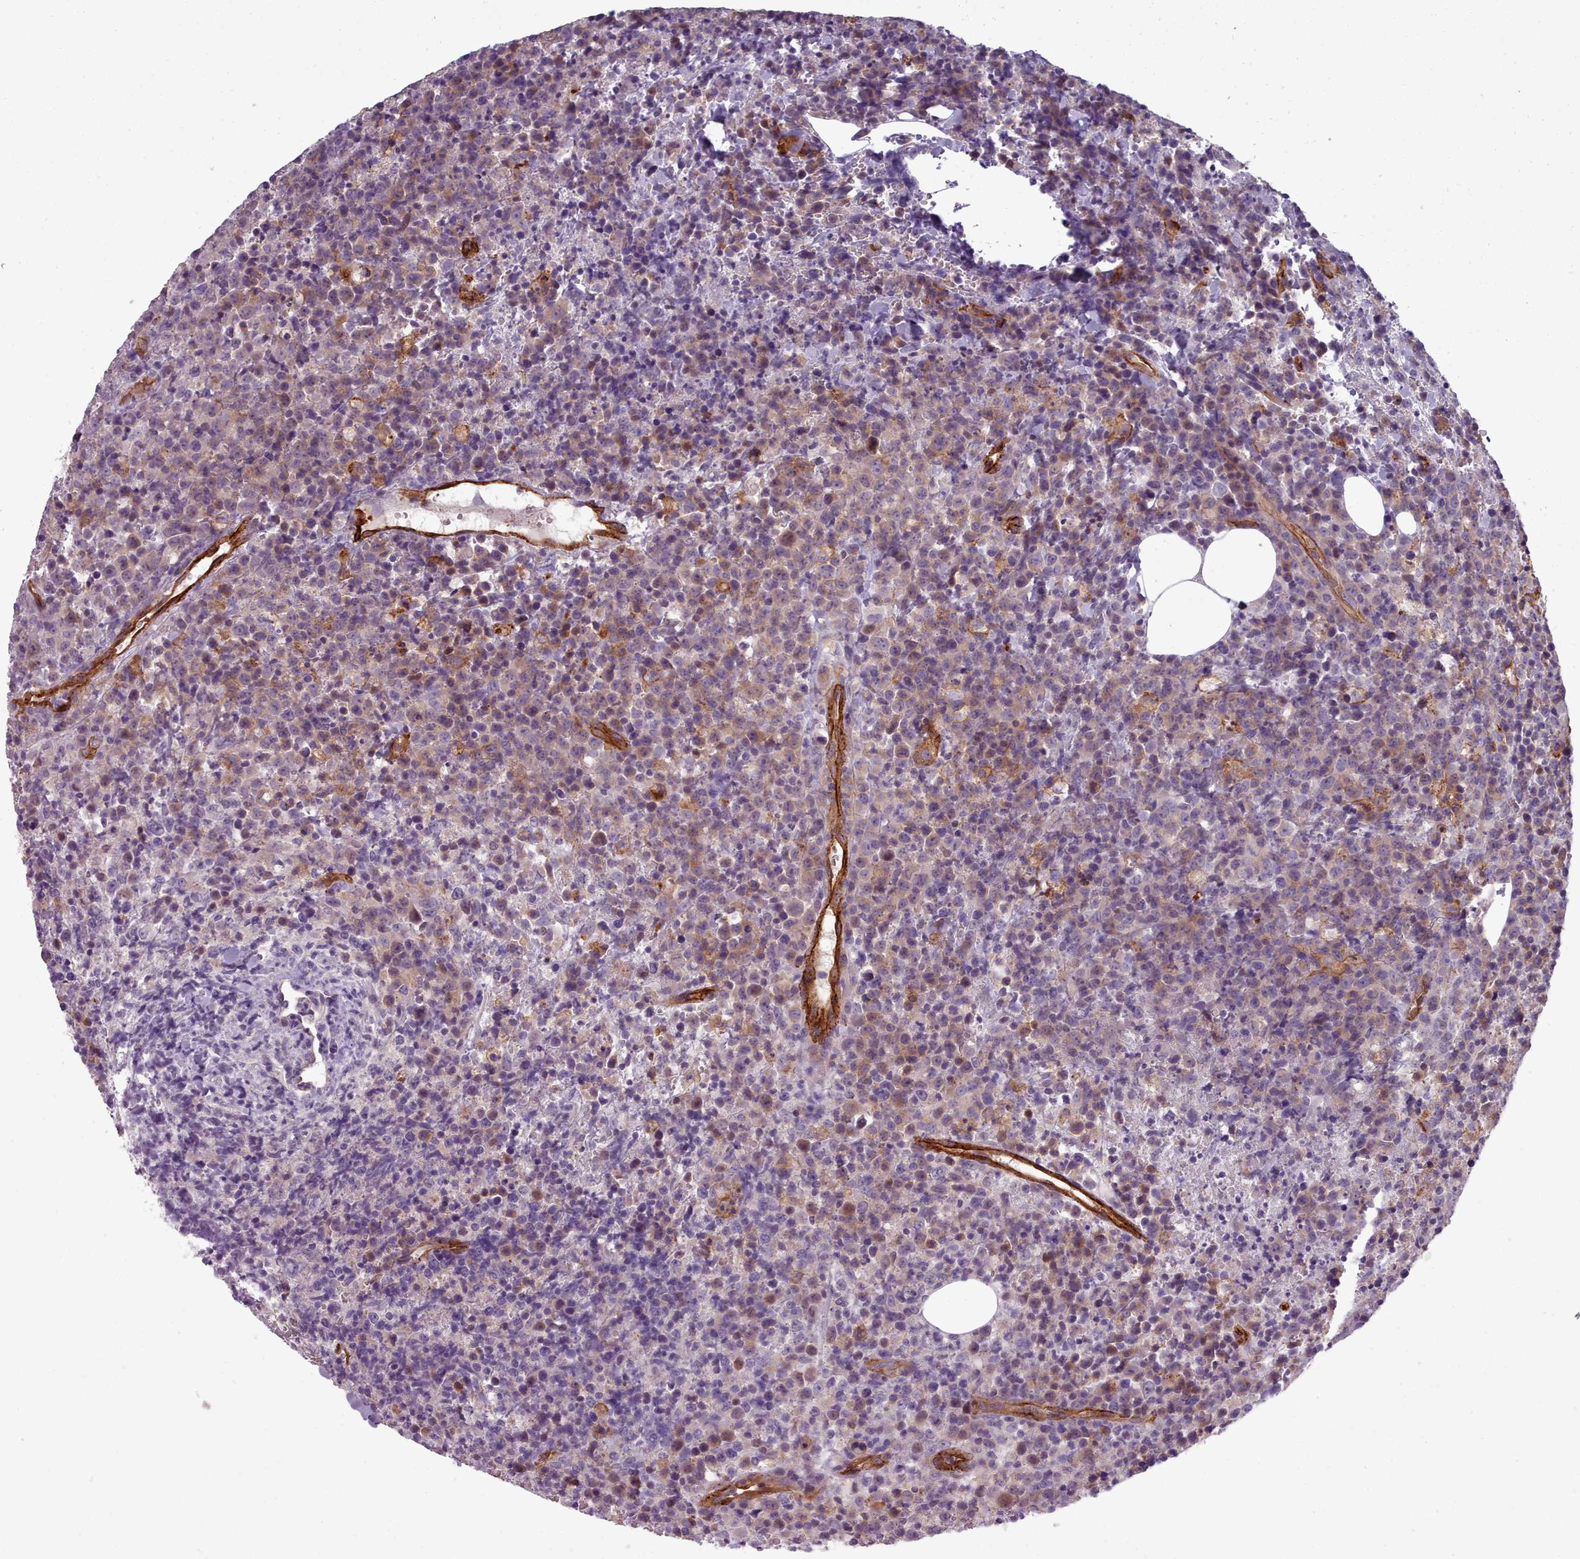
{"staining": {"intensity": "weak", "quantity": "<25%", "location": "cytoplasmic/membranous"}, "tissue": "lymphoma", "cell_type": "Tumor cells", "image_type": "cancer", "snomed": [{"axis": "morphology", "description": "Malignant lymphoma, non-Hodgkin's type, High grade"}, {"axis": "topography", "description": "Lymph node"}], "caption": "An immunohistochemistry micrograph of lymphoma is shown. There is no staining in tumor cells of lymphoma.", "gene": "CD300LF", "patient": {"sex": "male", "age": 16}}